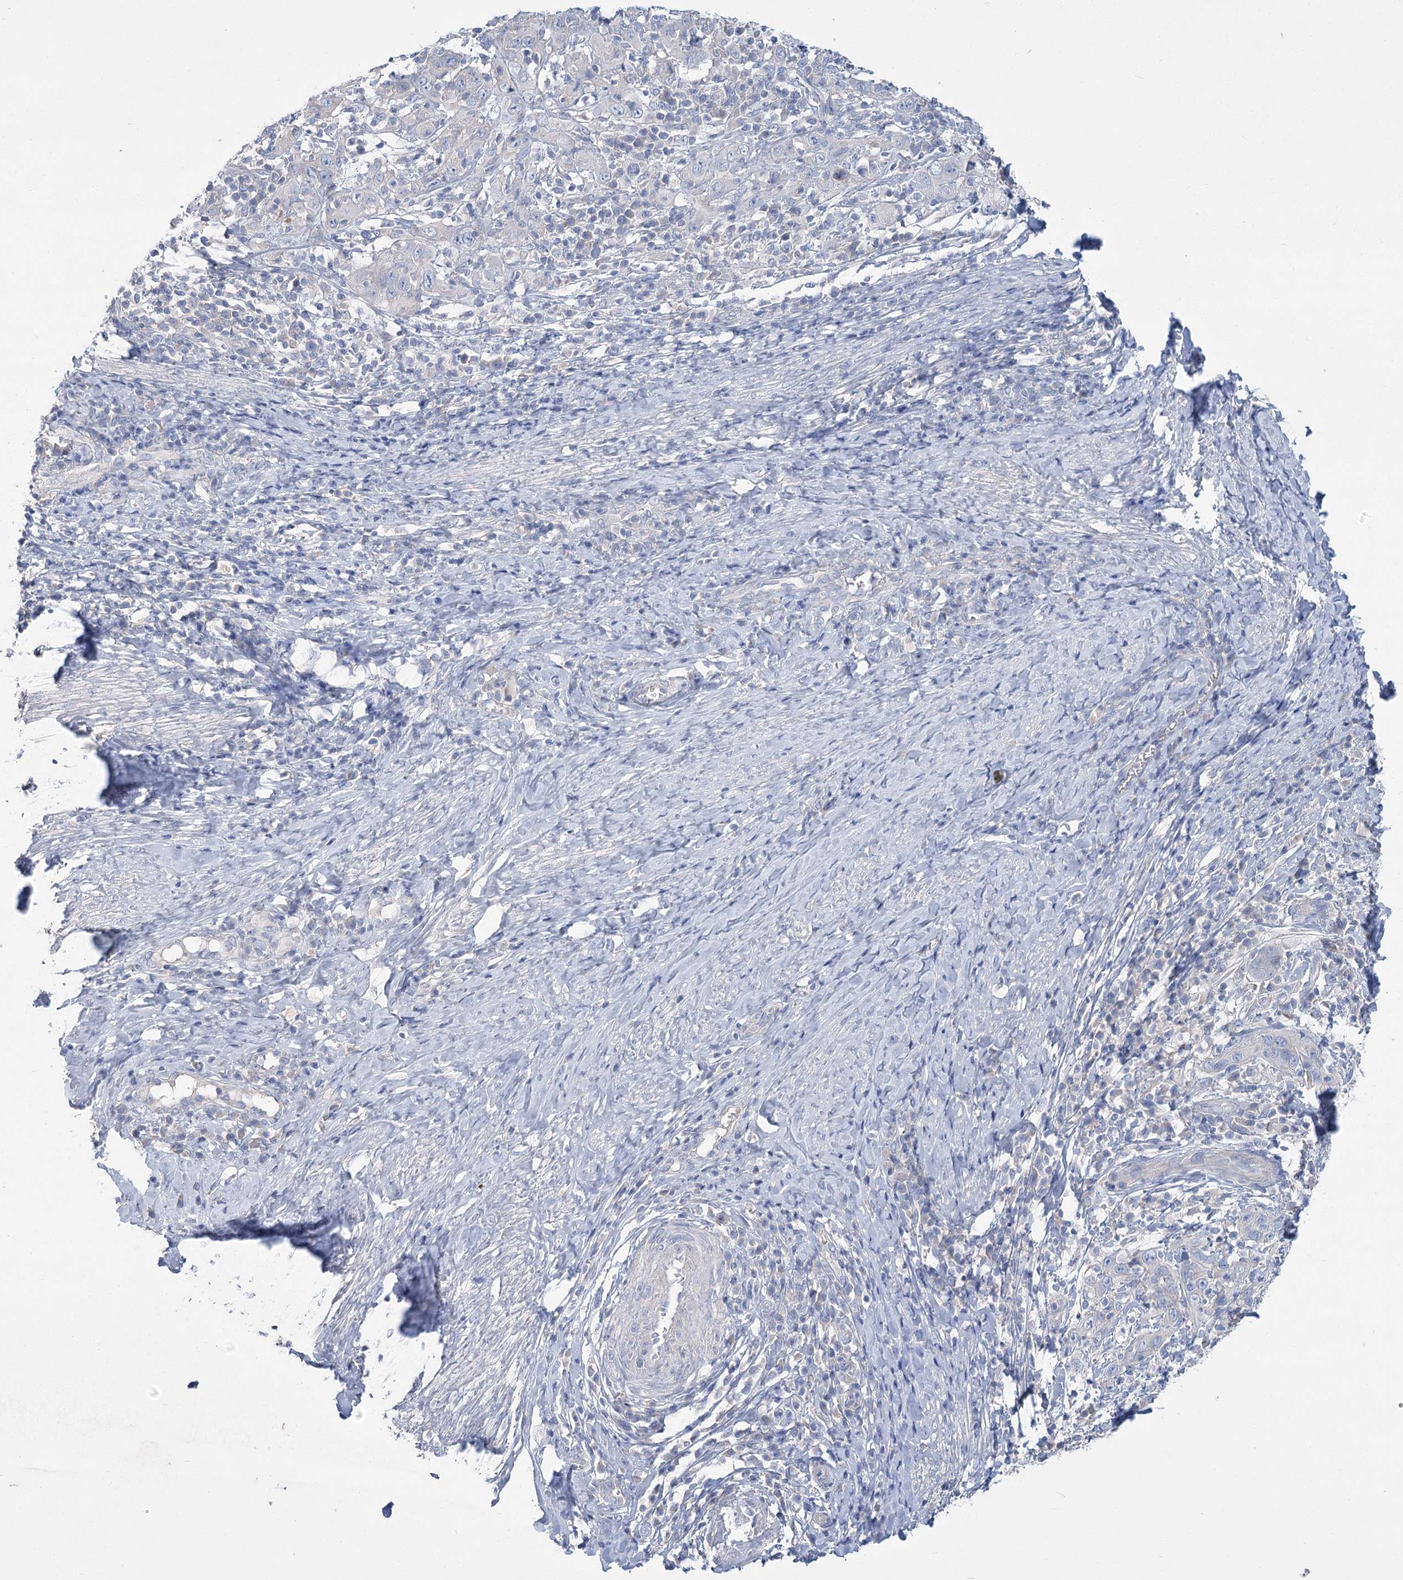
{"staining": {"intensity": "negative", "quantity": "none", "location": "none"}, "tissue": "cervical cancer", "cell_type": "Tumor cells", "image_type": "cancer", "snomed": [{"axis": "morphology", "description": "Squamous cell carcinoma, NOS"}, {"axis": "topography", "description": "Cervix"}], "caption": "Tumor cells are negative for protein expression in human squamous cell carcinoma (cervical).", "gene": "SLC9A3", "patient": {"sex": "female", "age": 46}}